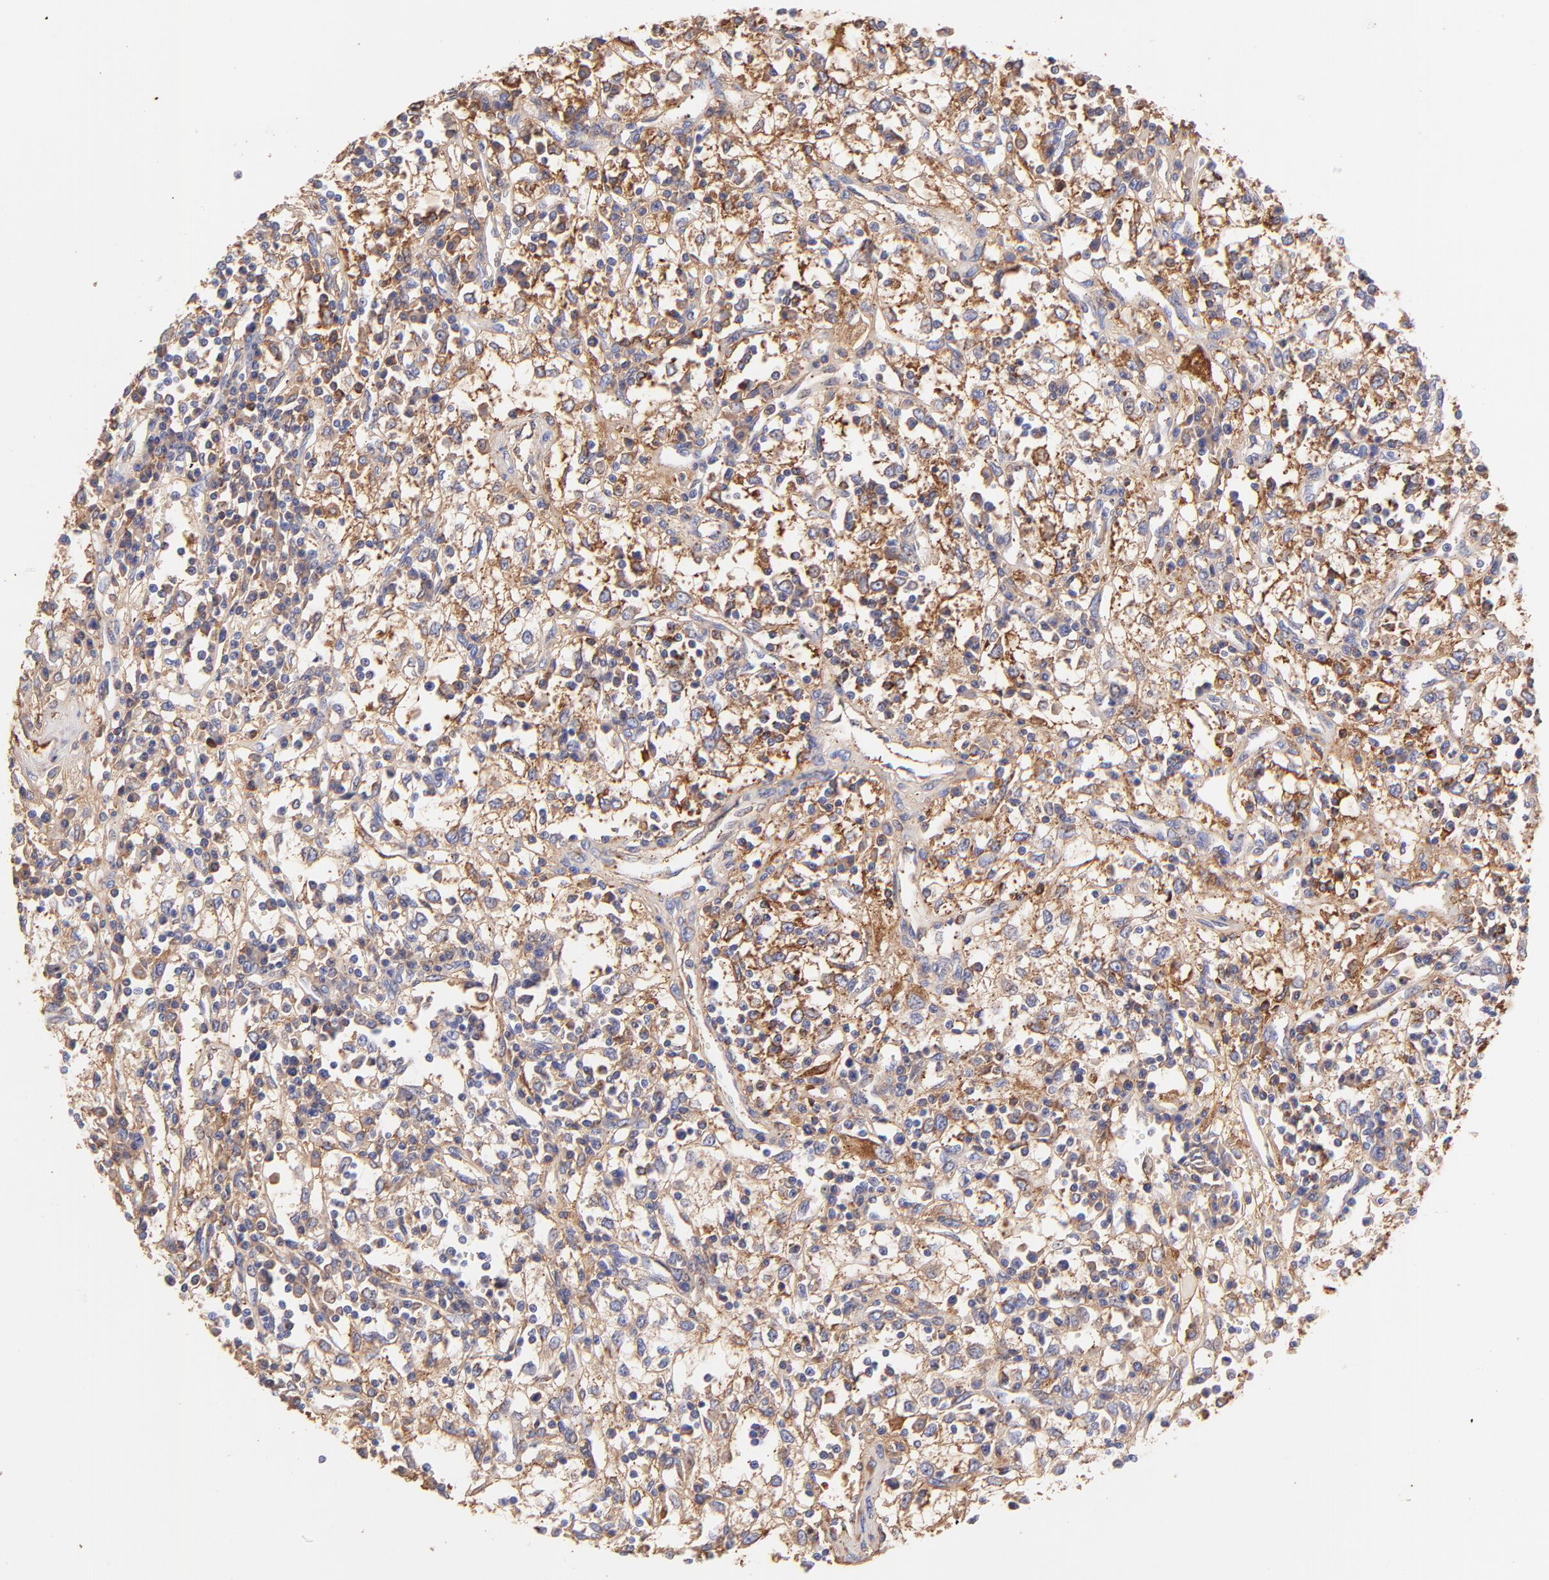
{"staining": {"intensity": "moderate", "quantity": ">75%", "location": "cytoplasmic/membranous"}, "tissue": "renal cancer", "cell_type": "Tumor cells", "image_type": "cancer", "snomed": [{"axis": "morphology", "description": "Adenocarcinoma, NOS"}, {"axis": "topography", "description": "Kidney"}], "caption": "Immunohistochemical staining of adenocarcinoma (renal) demonstrates medium levels of moderate cytoplasmic/membranous staining in approximately >75% of tumor cells. The staining was performed using DAB (3,3'-diaminobenzidine) to visualize the protein expression in brown, while the nuclei were stained in blue with hematoxylin (Magnification: 20x).", "gene": "BGN", "patient": {"sex": "male", "age": 82}}